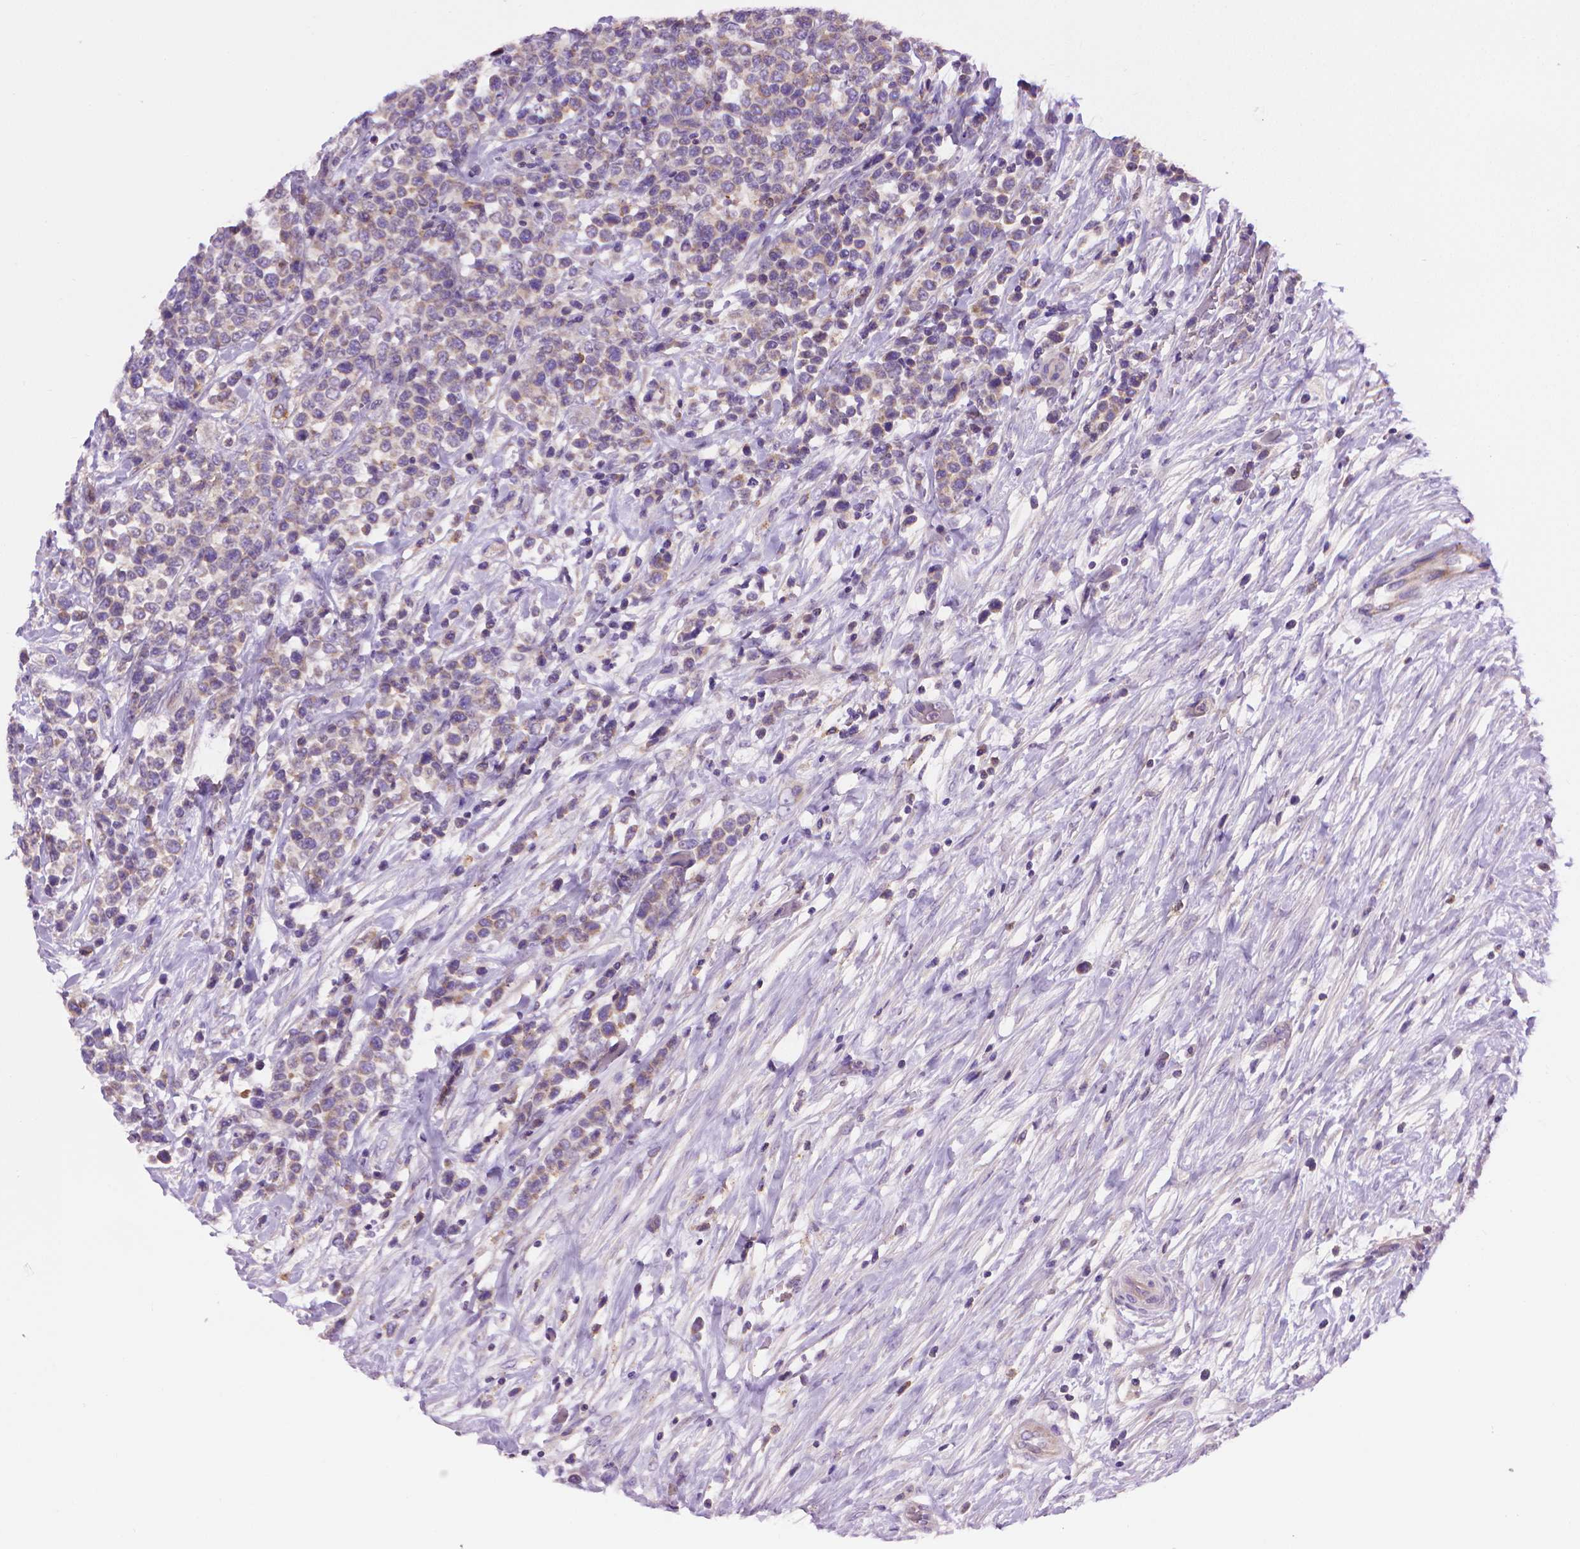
{"staining": {"intensity": "negative", "quantity": "none", "location": "none"}, "tissue": "lymphoma", "cell_type": "Tumor cells", "image_type": "cancer", "snomed": [{"axis": "morphology", "description": "Malignant lymphoma, non-Hodgkin's type, High grade"}, {"axis": "topography", "description": "Soft tissue"}], "caption": "High magnification brightfield microscopy of lymphoma stained with DAB (3,3'-diaminobenzidine) (brown) and counterstained with hematoxylin (blue): tumor cells show no significant expression.", "gene": "SLC51B", "patient": {"sex": "female", "age": 56}}